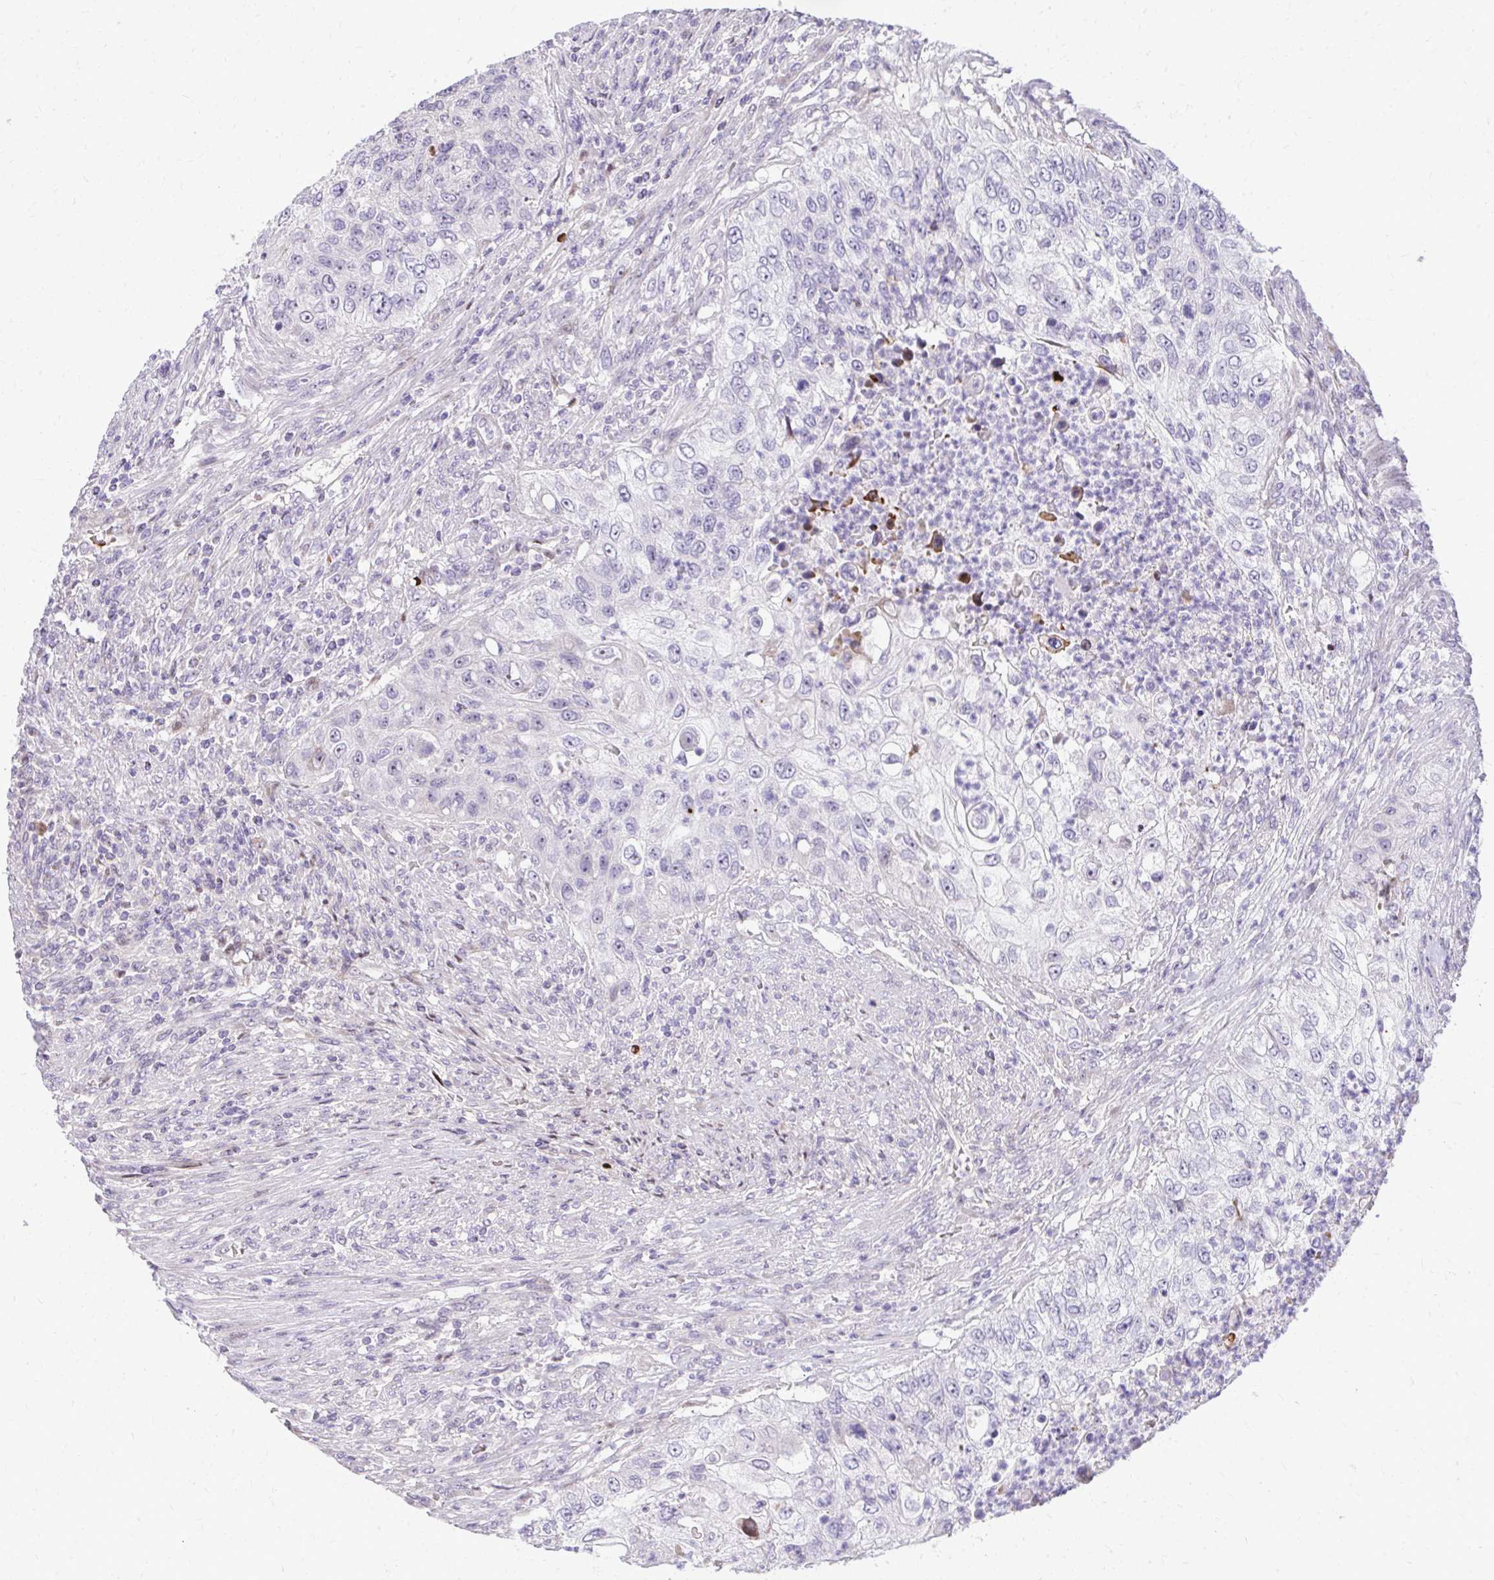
{"staining": {"intensity": "negative", "quantity": "none", "location": "none"}, "tissue": "urothelial cancer", "cell_type": "Tumor cells", "image_type": "cancer", "snomed": [{"axis": "morphology", "description": "Urothelial carcinoma, High grade"}, {"axis": "topography", "description": "Urinary bladder"}], "caption": "Immunohistochemistry photomicrograph of high-grade urothelial carcinoma stained for a protein (brown), which exhibits no positivity in tumor cells.", "gene": "DLX4", "patient": {"sex": "female", "age": 60}}